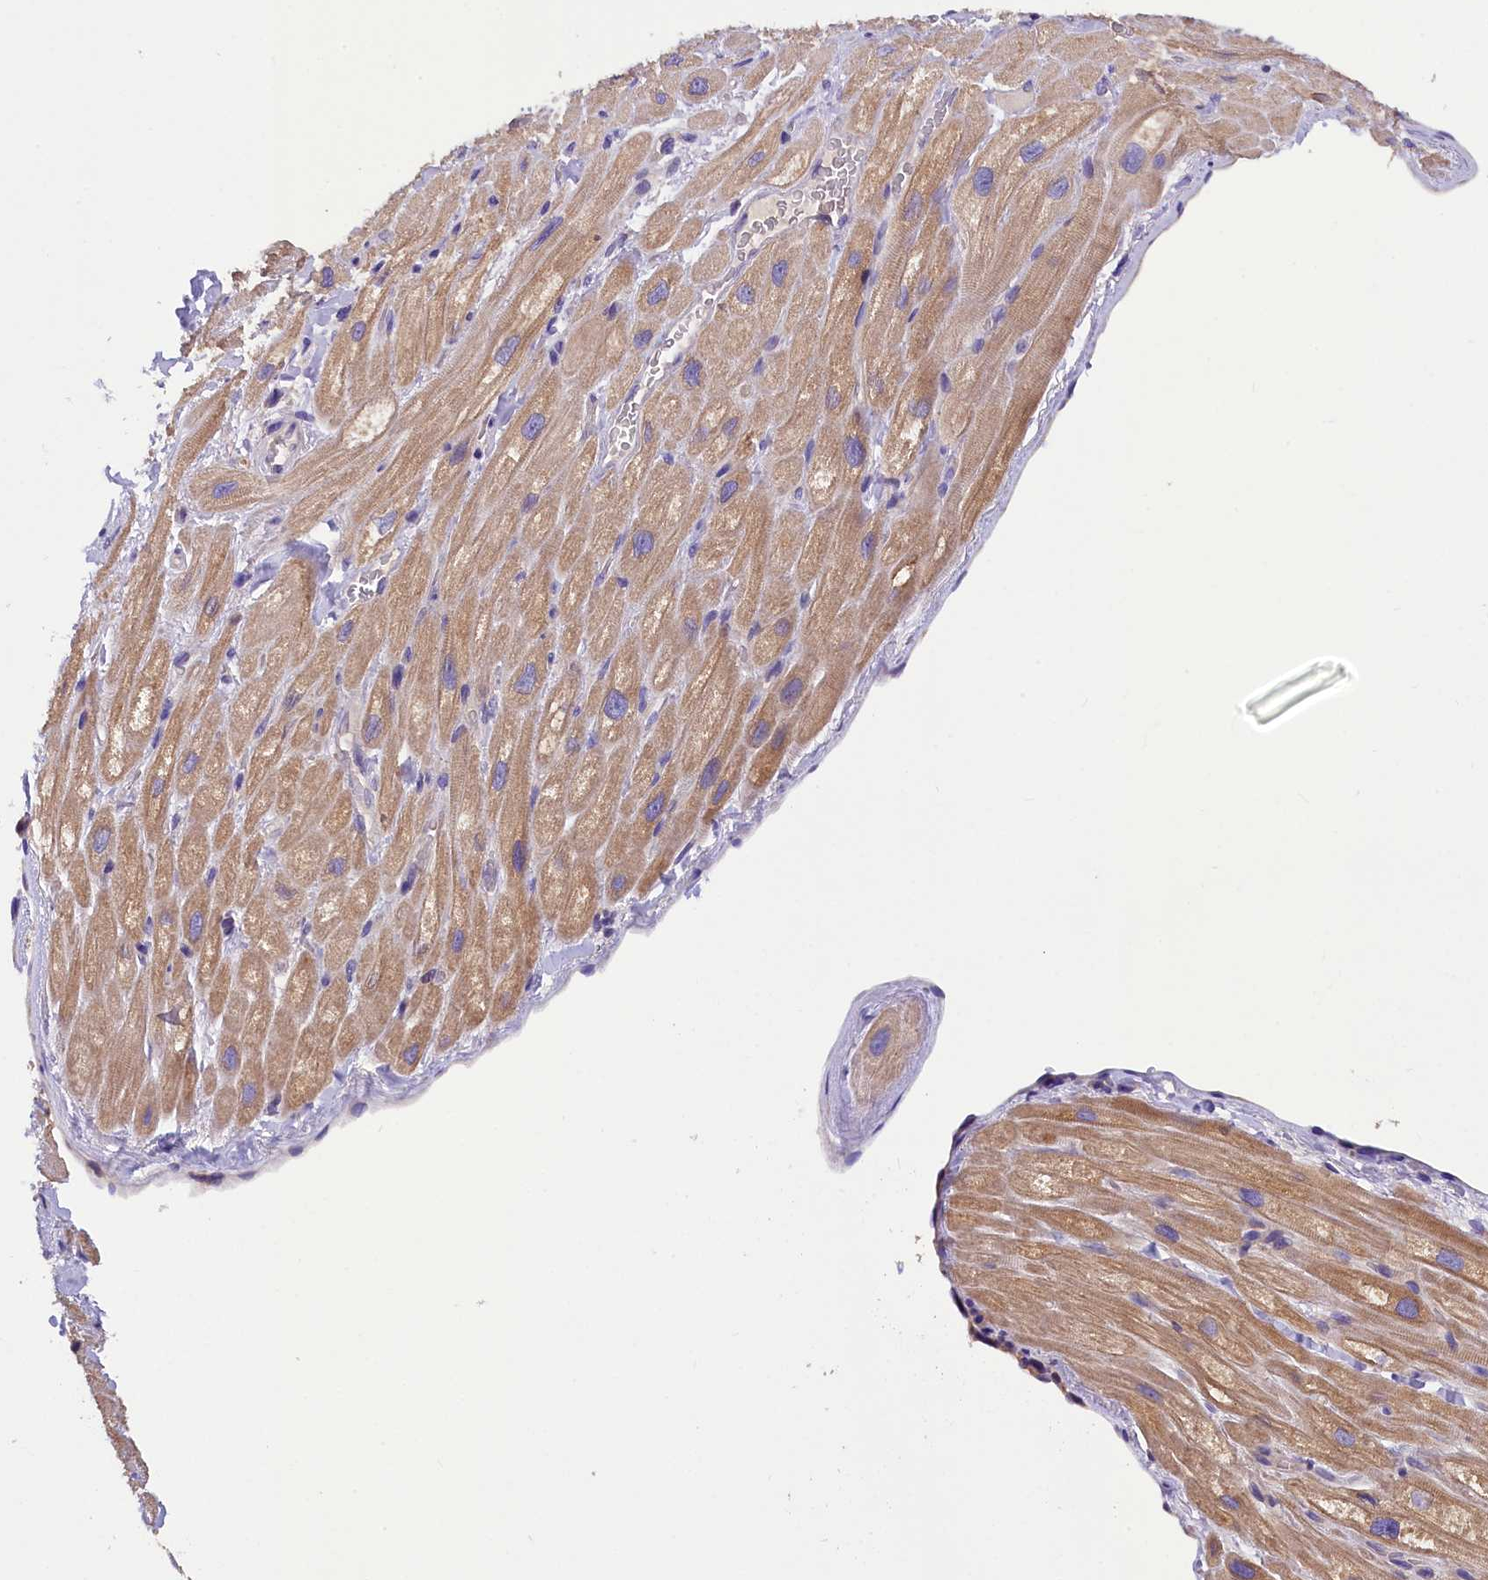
{"staining": {"intensity": "moderate", "quantity": "25%-75%", "location": "cytoplasmic/membranous"}, "tissue": "heart muscle", "cell_type": "Cardiomyocytes", "image_type": "normal", "snomed": [{"axis": "morphology", "description": "Normal tissue, NOS"}, {"axis": "topography", "description": "Heart"}], "caption": "There is medium levels of moderate cytoplasmic/membranous positivity in cardiomyocytes of normal heart muscle, as demonstrated by immunohistochemical staining (brown color).", "gene": "AP3B2", "patient": {"sex": "male", "age": 65}}